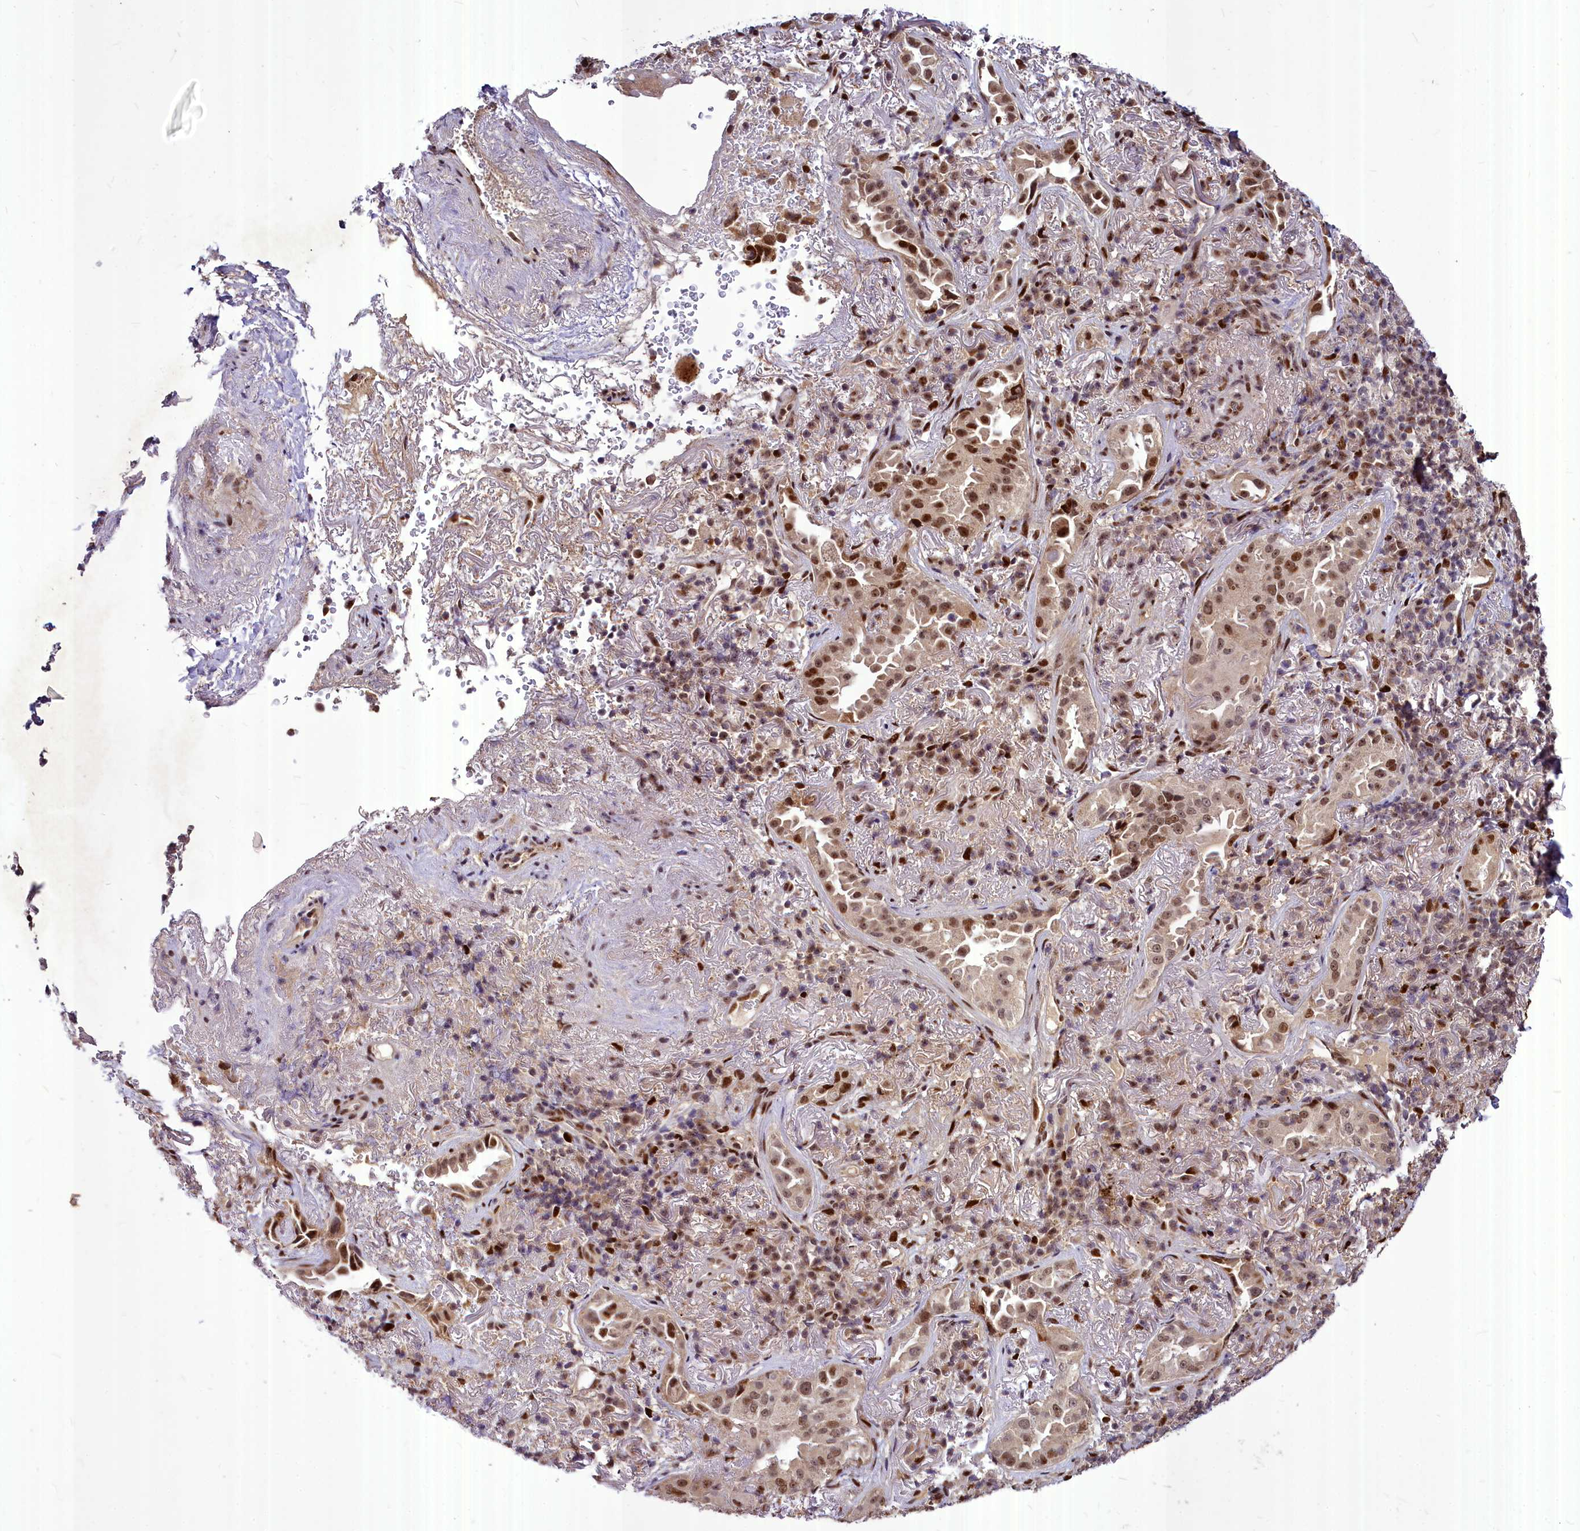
{"staining": {"intensity": "moderate", "quantity": ">75%", "location": "nuclear"}, "tissue": "lung cancer", "cell_type": "Tumor cells", "image_type": "cancer", "snomed": [{"axis": "morphology", "description": "Adenocarcinoma, NOS"}, {"axis": "topography", "description": "Lung"}], "caption": "This photomicrograph shows immunohistochemistry (IHC) staining of adenocarcinoma (lung), with medium moderate nuclear staining in approximately >75% of tumor cells.", "gene": "MAML2", "patient": {"sex": "female", "age": 69}}